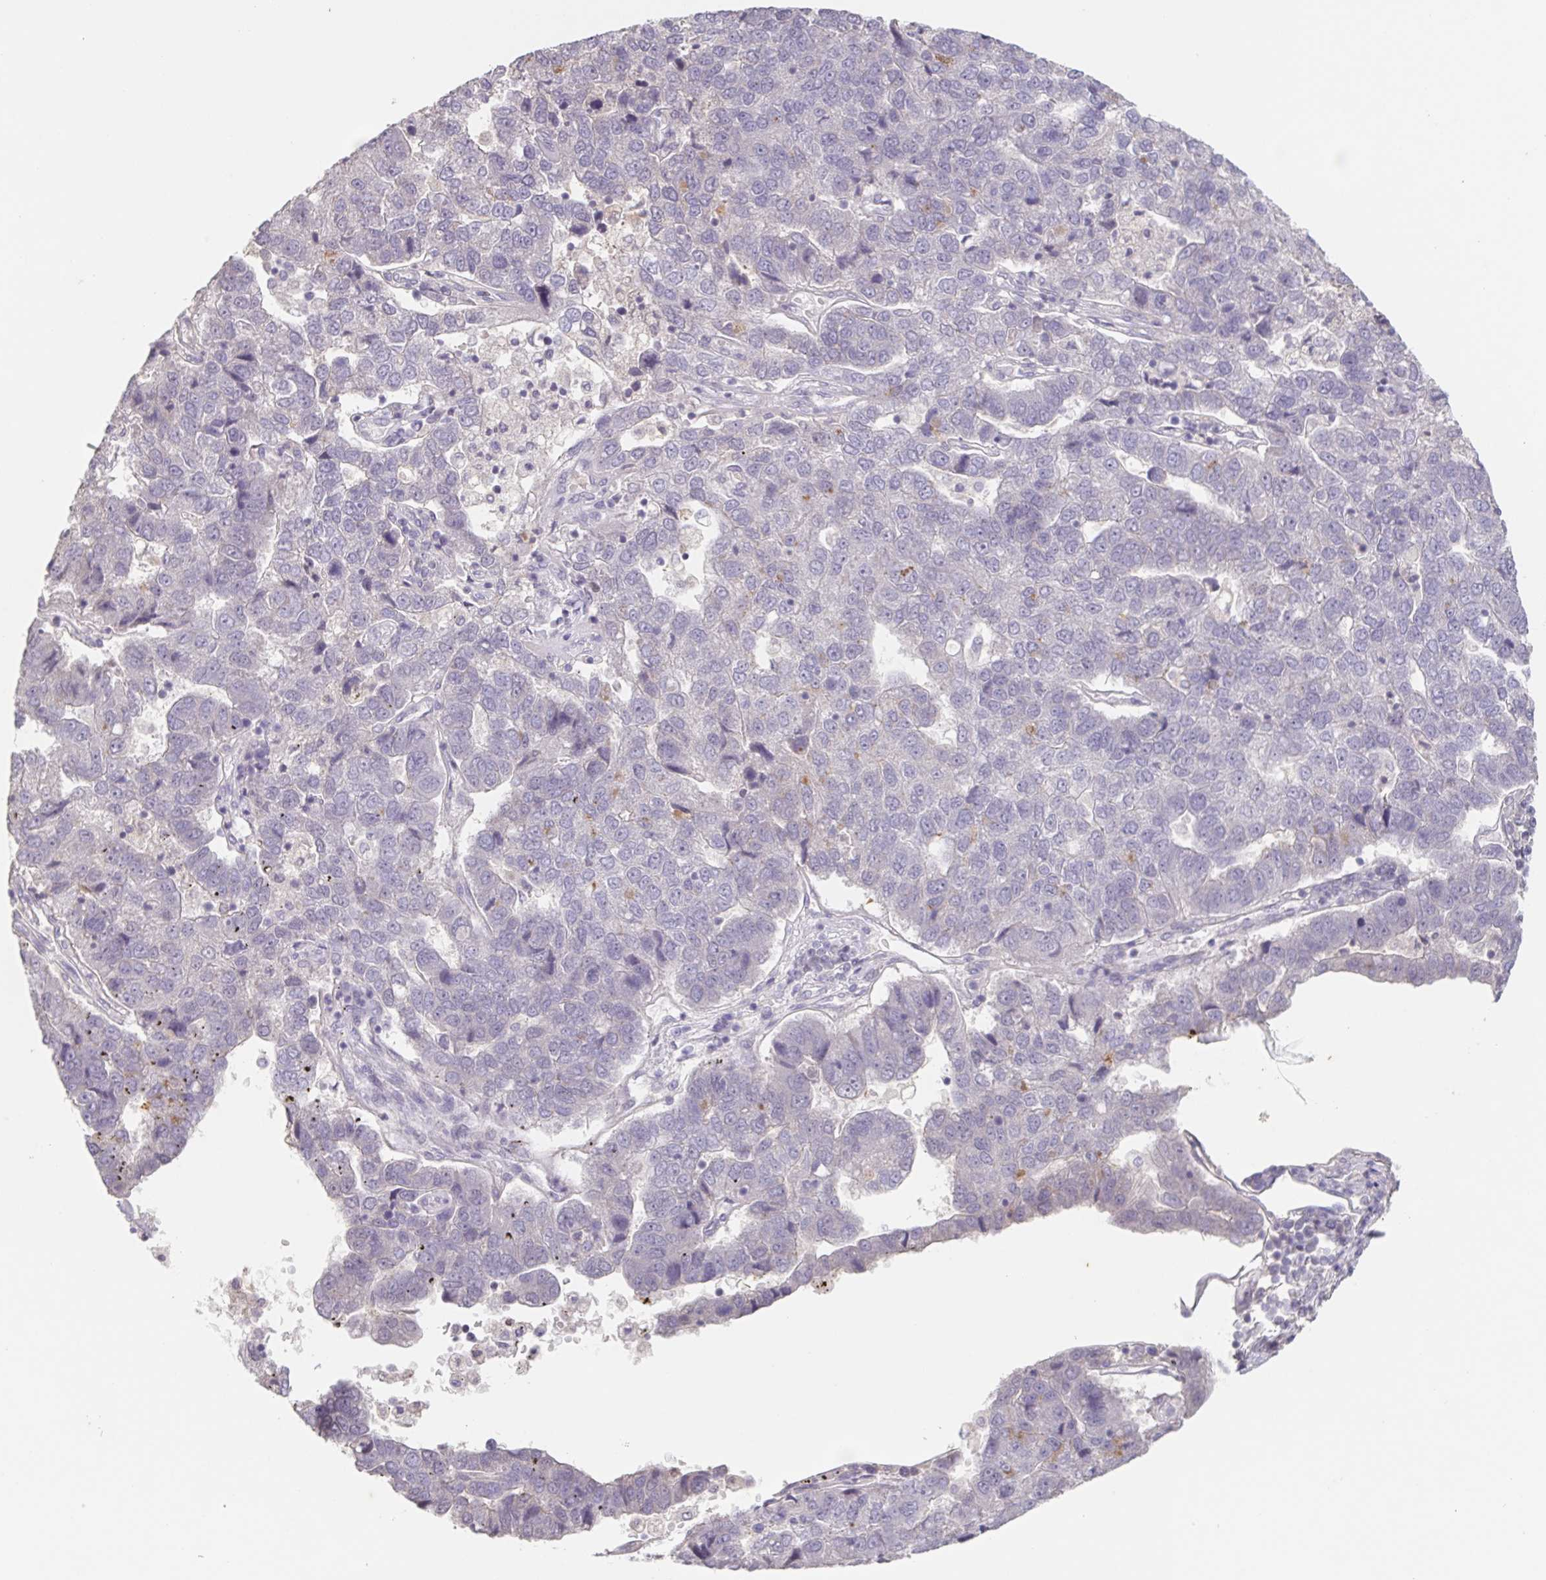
{"staining": {"intensity": "negative", "quantity": "none", "location": "none"}, "tissue": "pancreatic cancer", "cell_type": "Tumor cells", "image_type": "cancer", "snomed": [{"axis": "morphology", "description": "Adenocarcinoma, NOS"}, {"axis": "topography", "description": "Pancreas"}], "caption": "IHC photomicrograph of pancreatic cancer (adenocarcinoma) stained for a protein (brown), which reveals no staining in tumor cells.", "gene": "INSL5", "patient": {"sex": "female", "age": 61}}